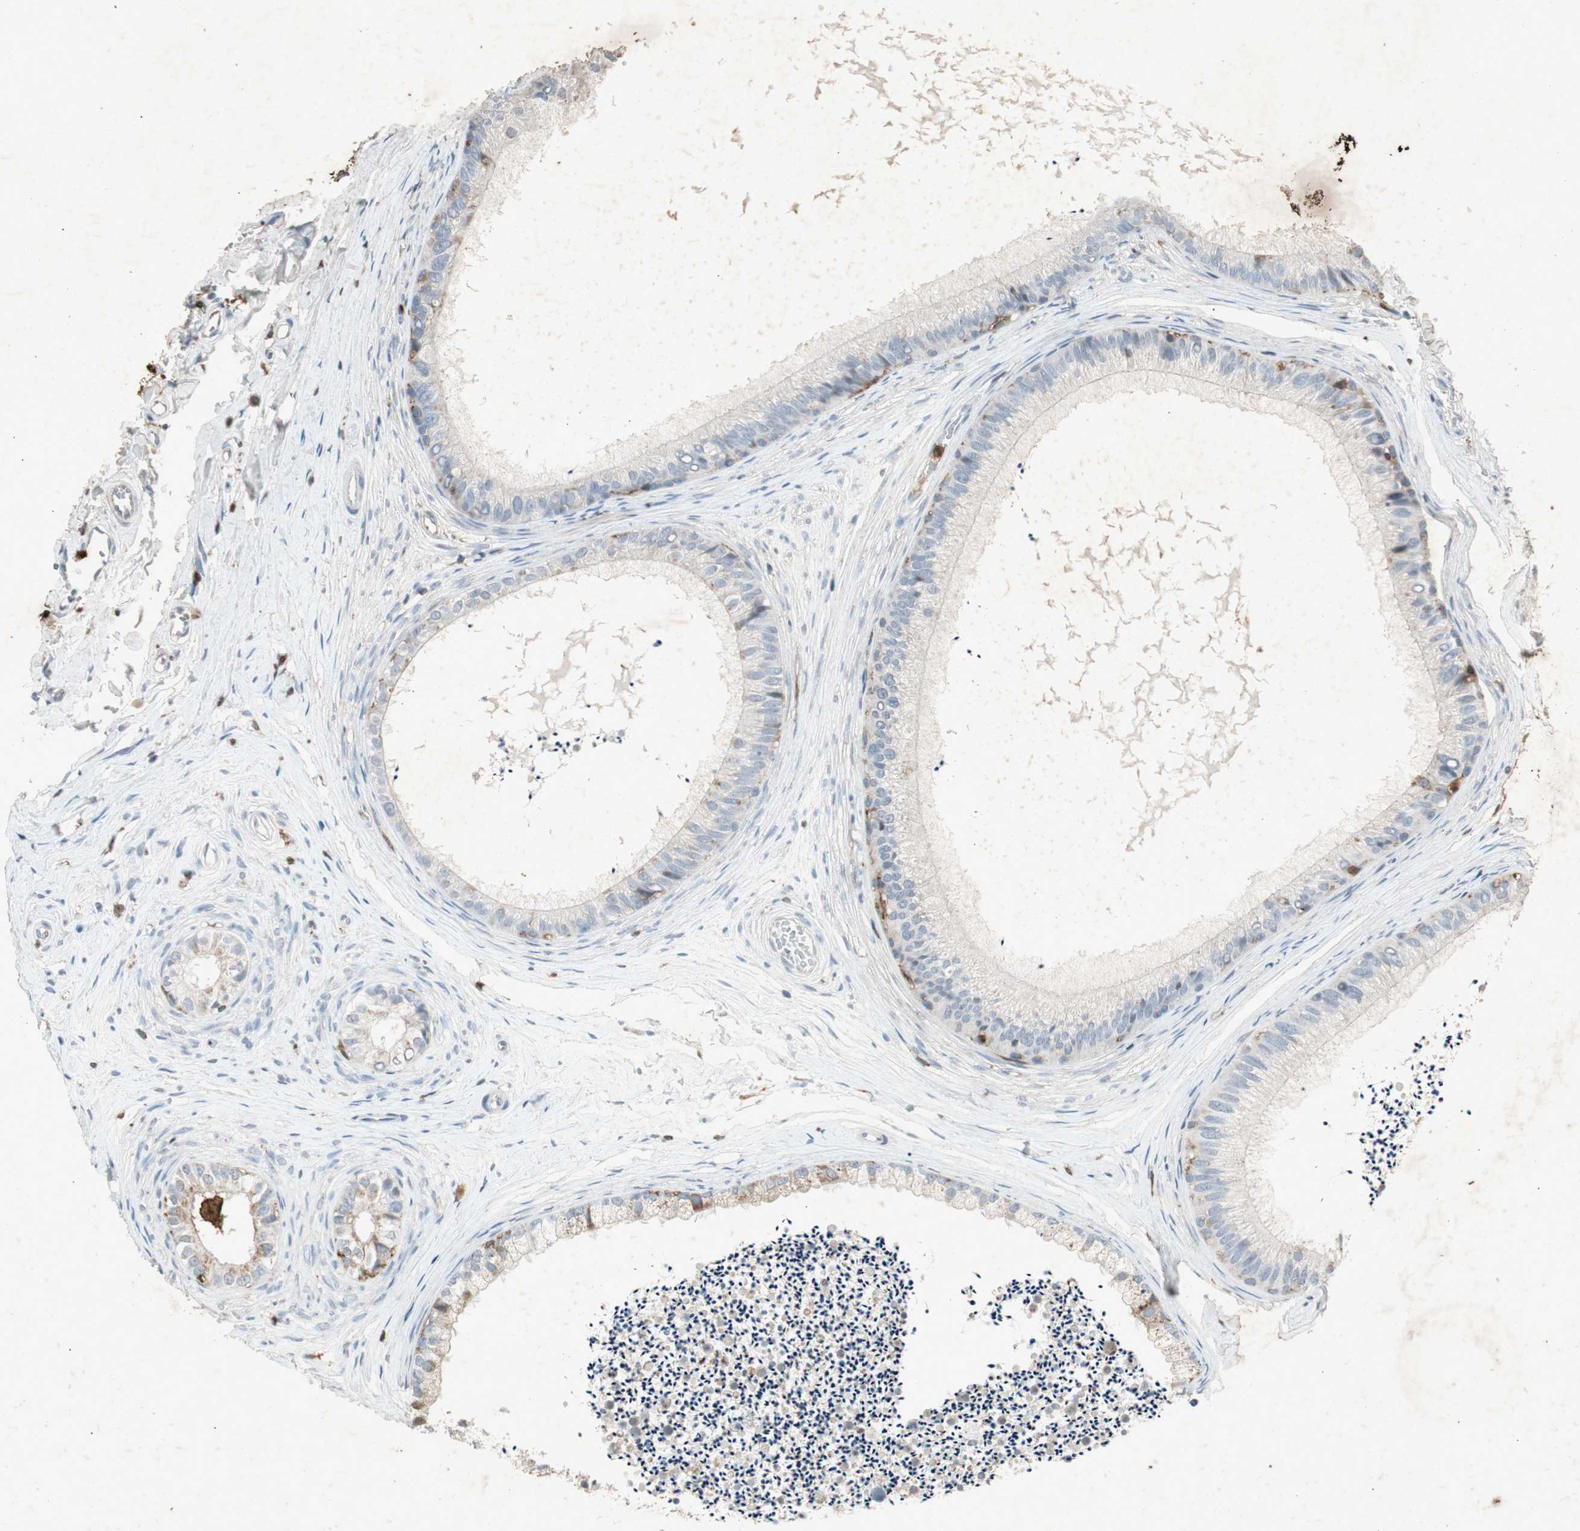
{"staining": {"intensity": "moderate", "quantity": "25%-75%", "location": "cytoplasmic/membranous"}, "tissue": "epididymis", "cell_type": "Glandular cells", "image_type": "normal", "snomed": [{"axis": "morphology", "description": "Normal tissue, NOS"}, {"axis": "topography", "description": "Epididymis"}], "caption": "Epididymis stained with DAB immunohistochemistry (IHC) shows medium levels of moderate cytoplasmic/membranous staining in approximately 25%-75% of glandular cells.", "gene": "TYROBP", "patient": {"sex": "male", "age": 56}}